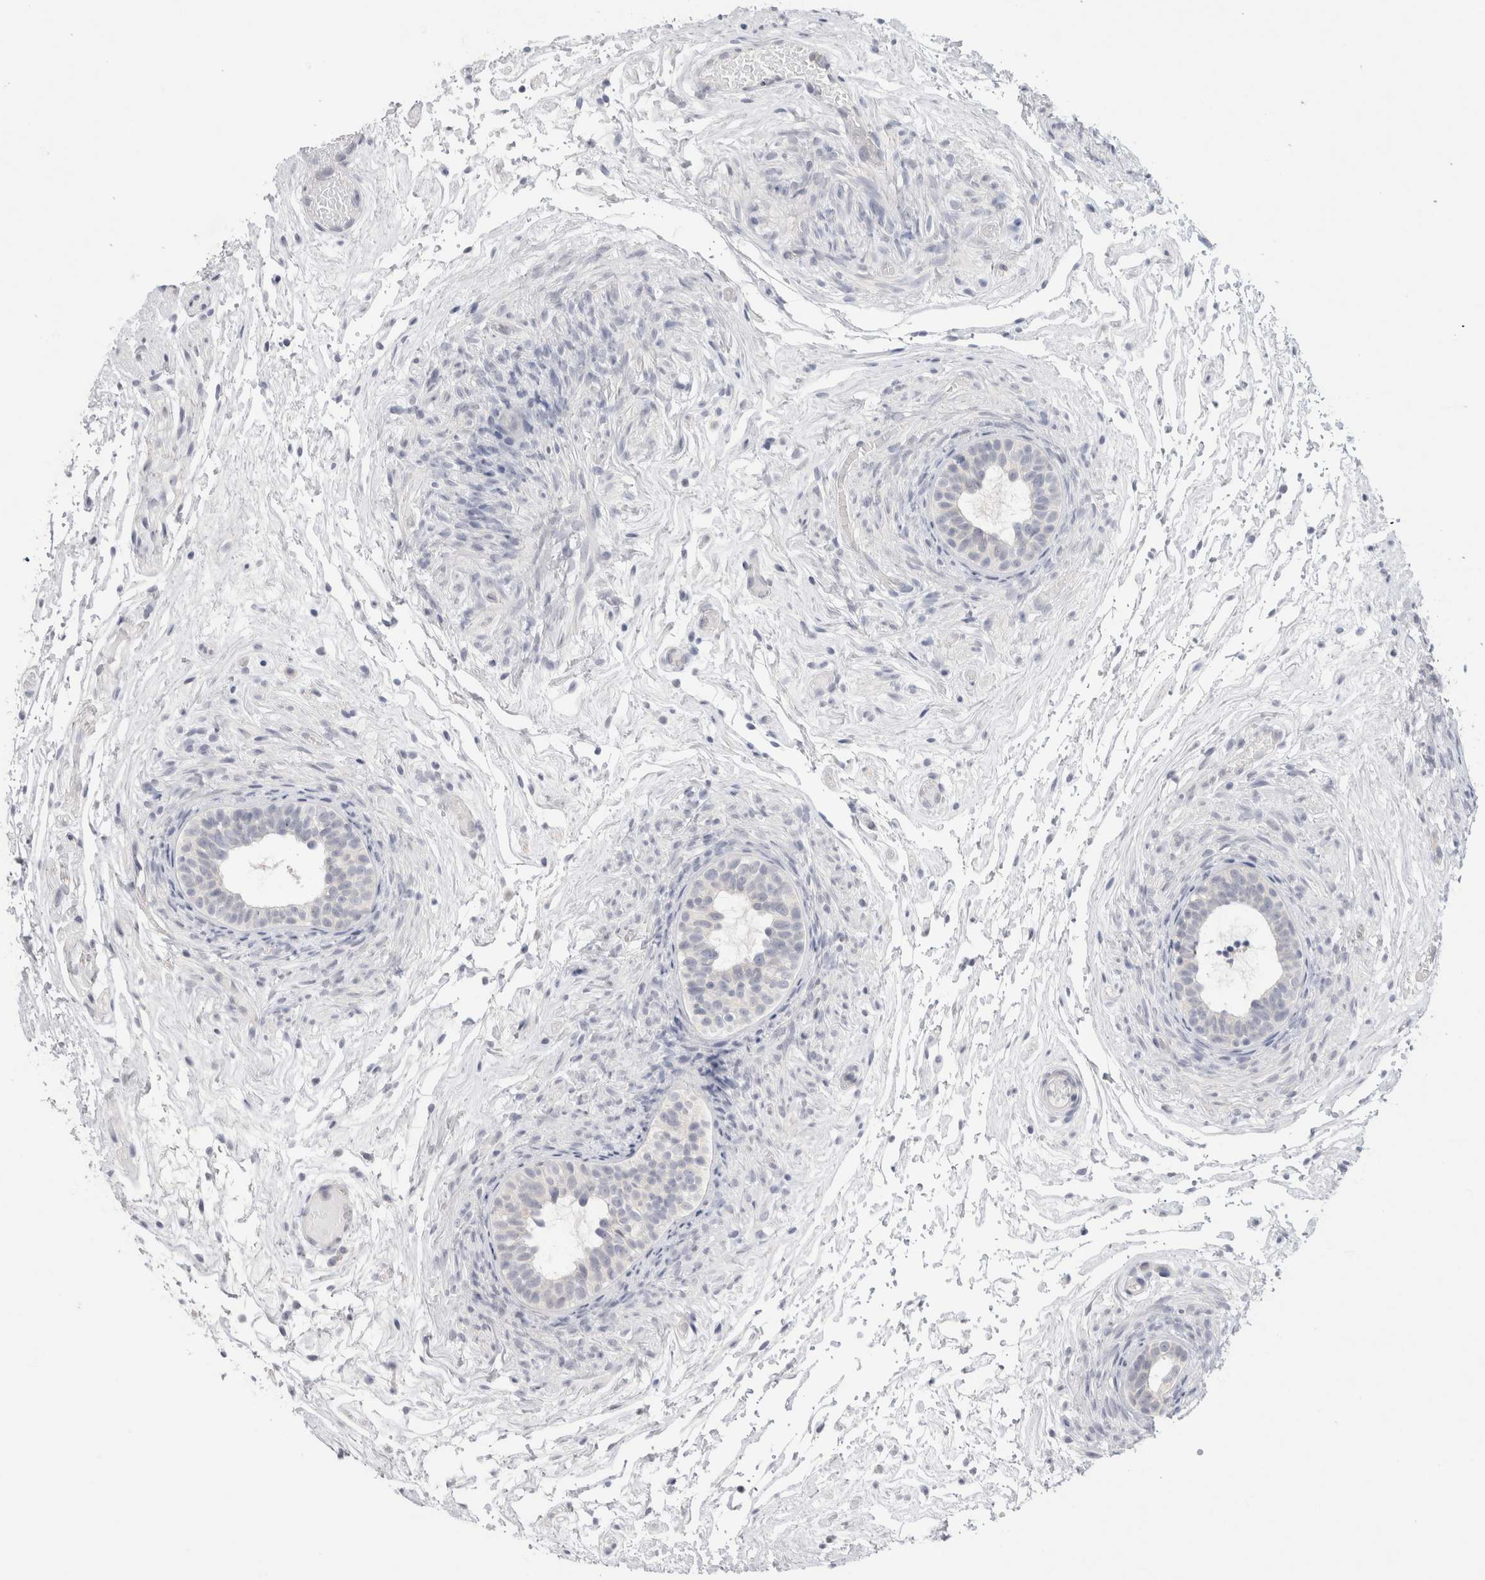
{"staining": {"intensity": "negative", "quantity": "none", "location": "none"}, "tissue": "epididymis", "cell_type": "Glandular cells", "image_type": "normal", "snomed": [{"axis": "morphology", "description": "Normal tissue, NOS"}, {"axis": "topography", "description": "Epididymis"}], "caption": "IHC image of unremarkable human epididymis stained for a protein (brown), which reveals no staining in glandular cells.", "gene": "TONSL", "patient": {"sex": "male", "age": 5}}